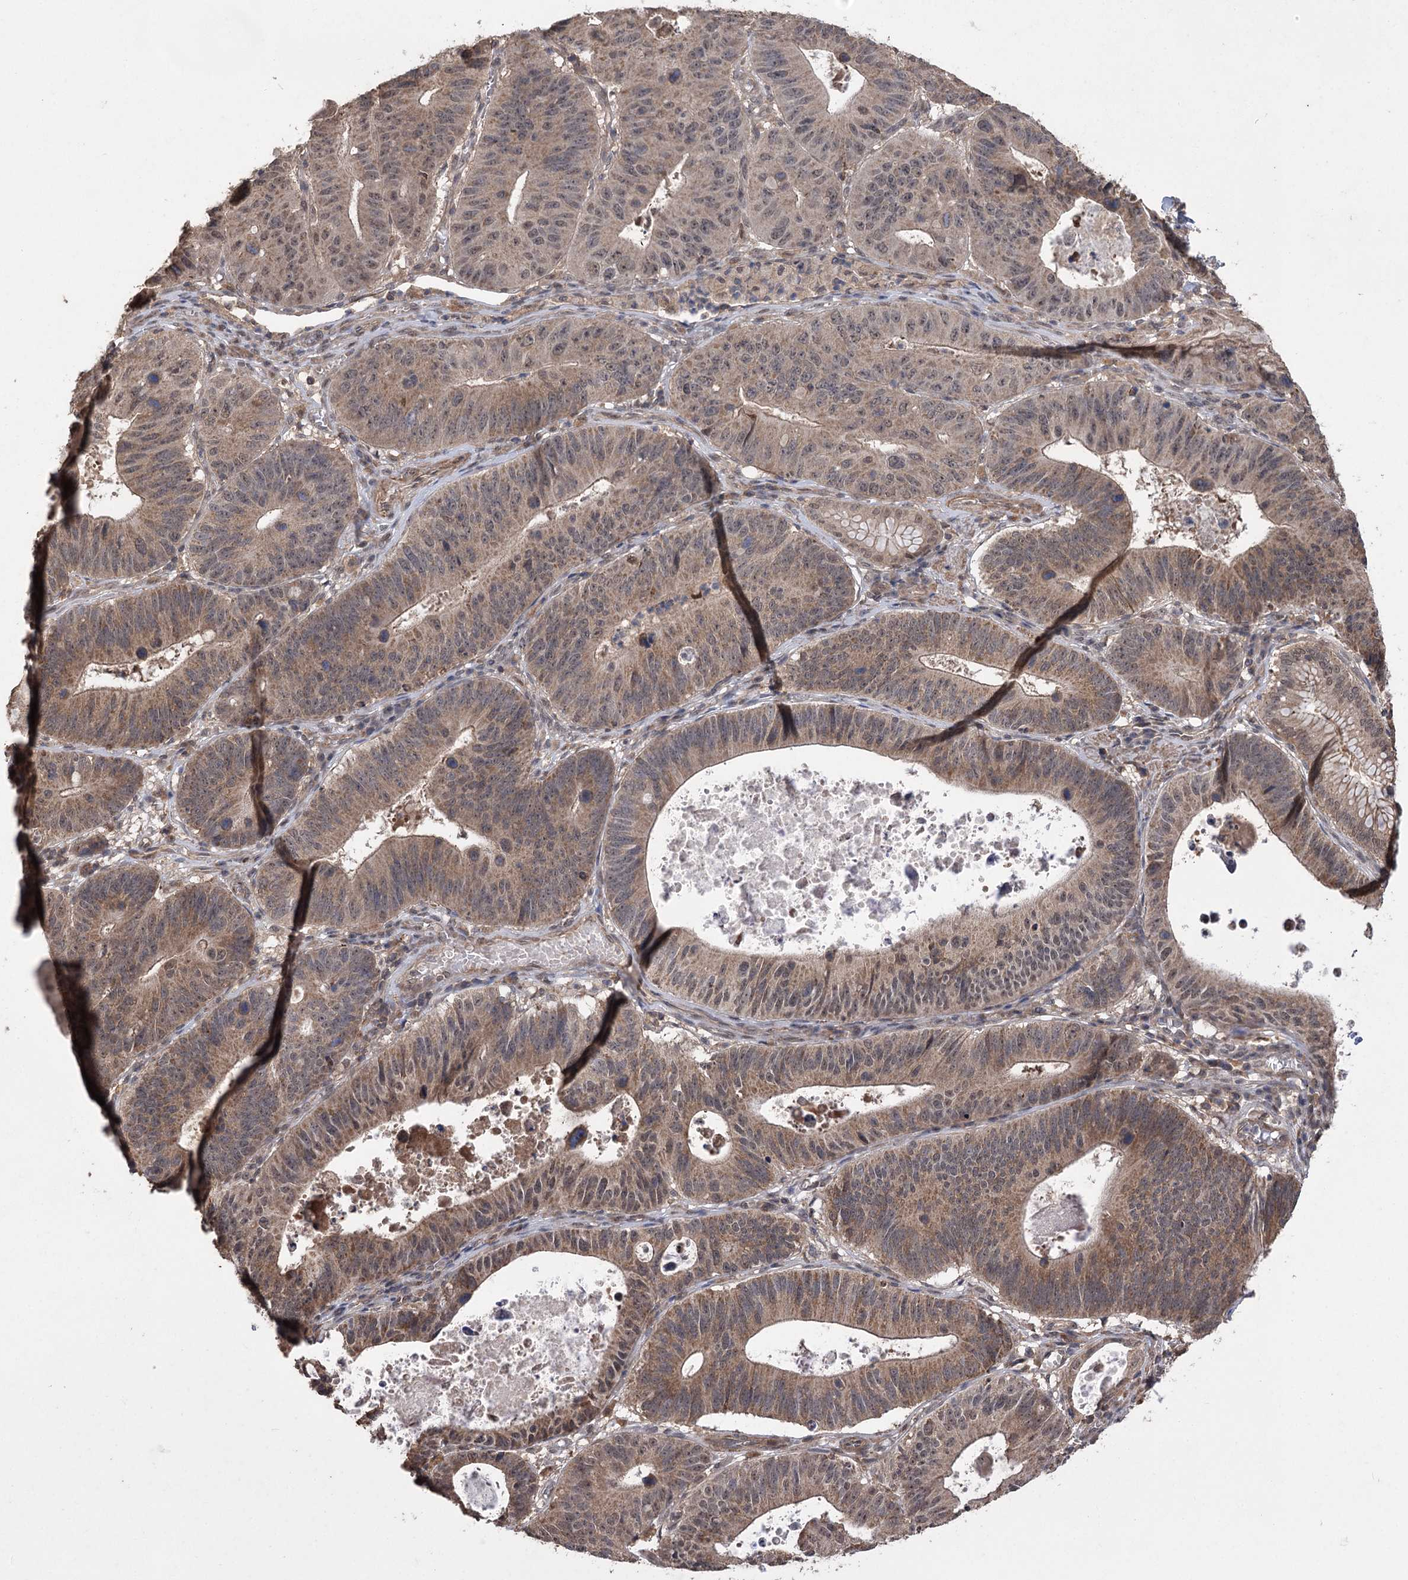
{"staining": {"intensity": "moderate", "quantity": ">75%", "location": "cytoplasmic/membranous,nuclear"}, "tissue": "stomach cancer", "cell_type": "Tumor cells", "image_type": "cancer", "snomed": [{"axis": "morphology", "description": "Adenocarcinoma, NOS"}, {"axis": "topography", "description": "Stomach"}], "caption": "Immunohistochemistry (IHC) image of neoplastic tissue: stomach cancer (adenocarcinoma) stained using IHC displays medium levels of moderate protein expression localized specifically in the cytoplasmic/membranous and nuclear of tumor cells, appearing as a cytoplasmic/membranous and nuclear brown color.", "gene": "TENM2", "patient": {"sex": "male", "age": 59}}